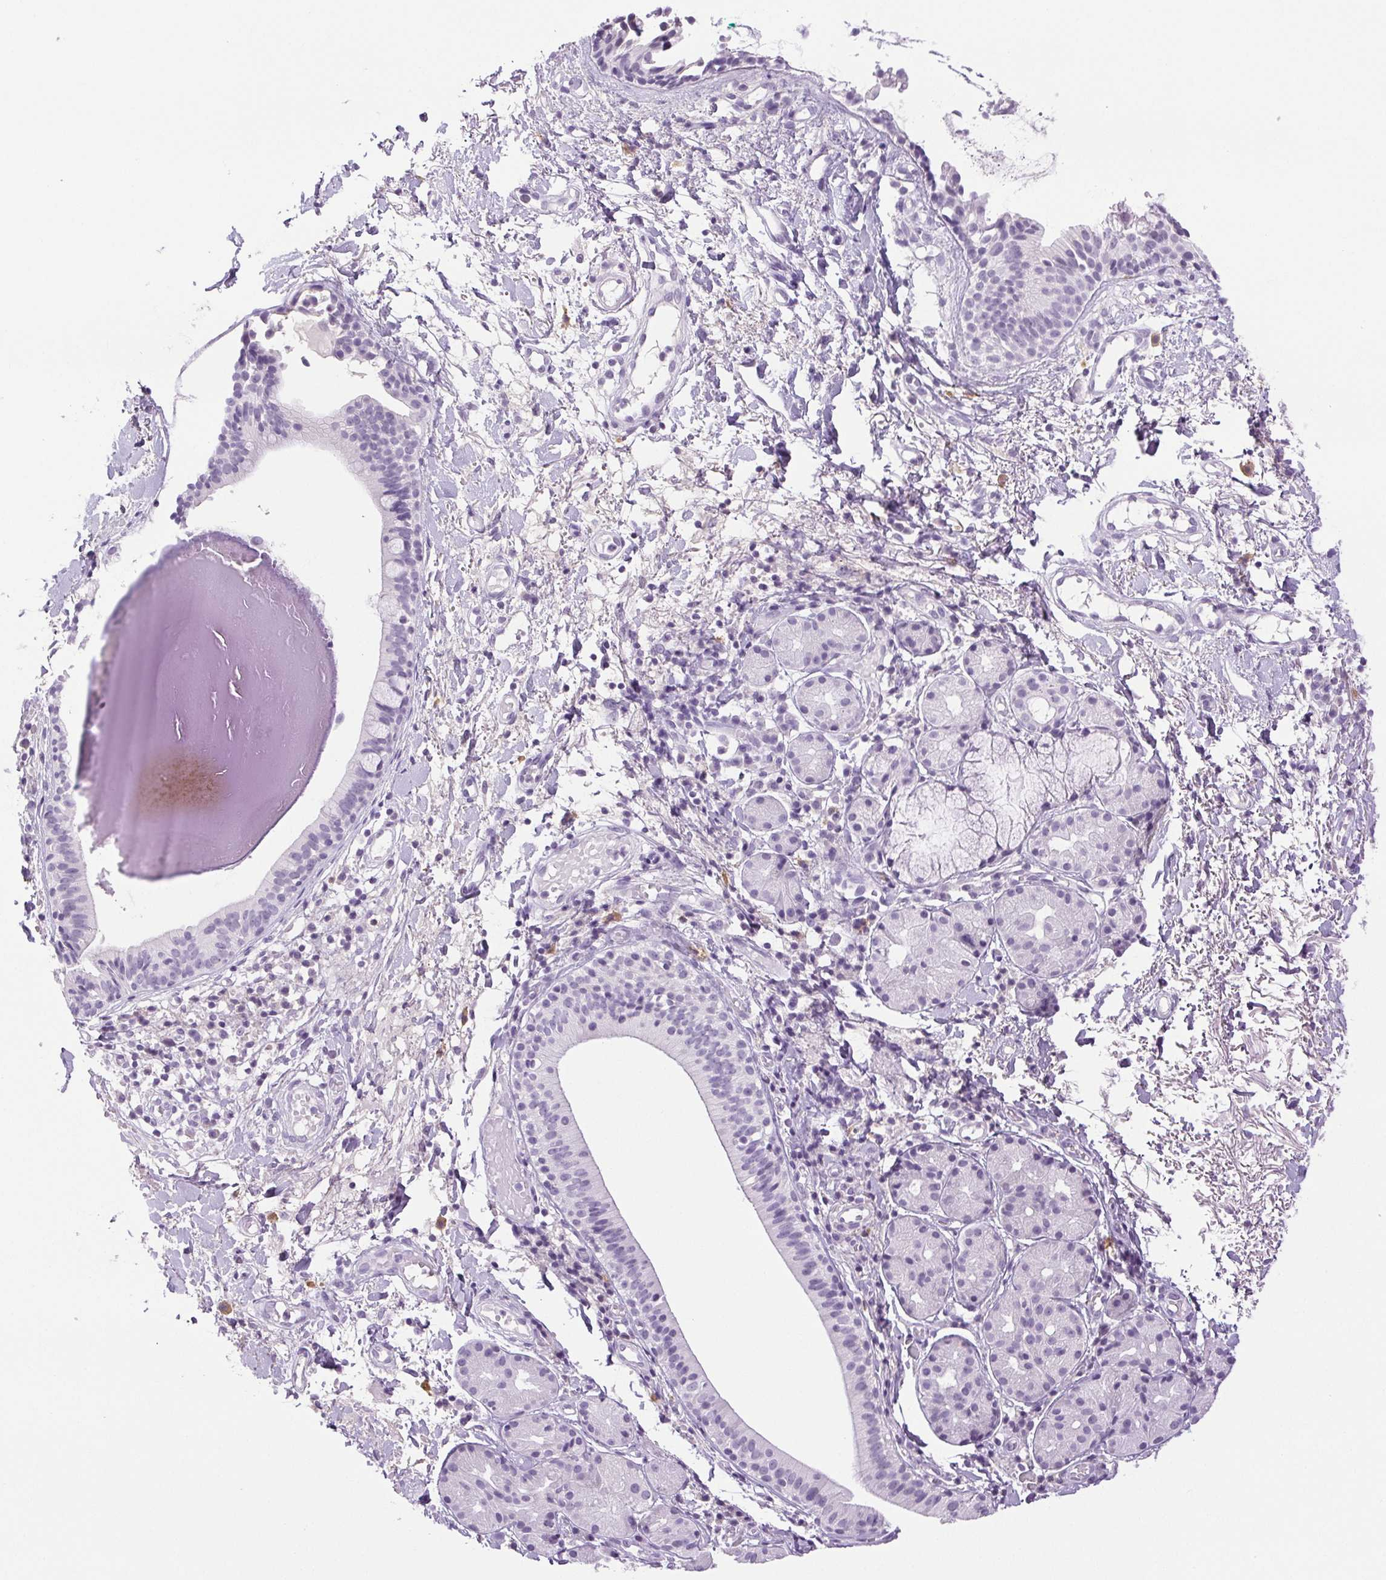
{"staining": {"intensity": "negative", "quantity": "none", "location": "none"}, "tissue": "nasopharynx", "cell_type": "Respiratory epithelial cells", "image_type": "normal", "snomed": [{"axis": "morphology", "description": "Normal tissue, NOS"}, {"axis": "morphology", "description": "Basal cell carcinoma"}, {"axis": "topography", "description": "Cartilage tissue"}, {"axis": "topography", "description": "Nasopharynx"}, {"axis": "topography", "description": "Oral tissue"}], "caption": "Immunohistochemistry of benign human nasopharynx displays no staining in respiratory epithelial cells. (Stains: DAB (3,3'-diaminobenzidine) IHC with hematoxylin counter stain, Microscopy: brightfield microscopy at high magnification).", "gene": "PAPPA2", "patient": {"sex": "female", "age": 77}}